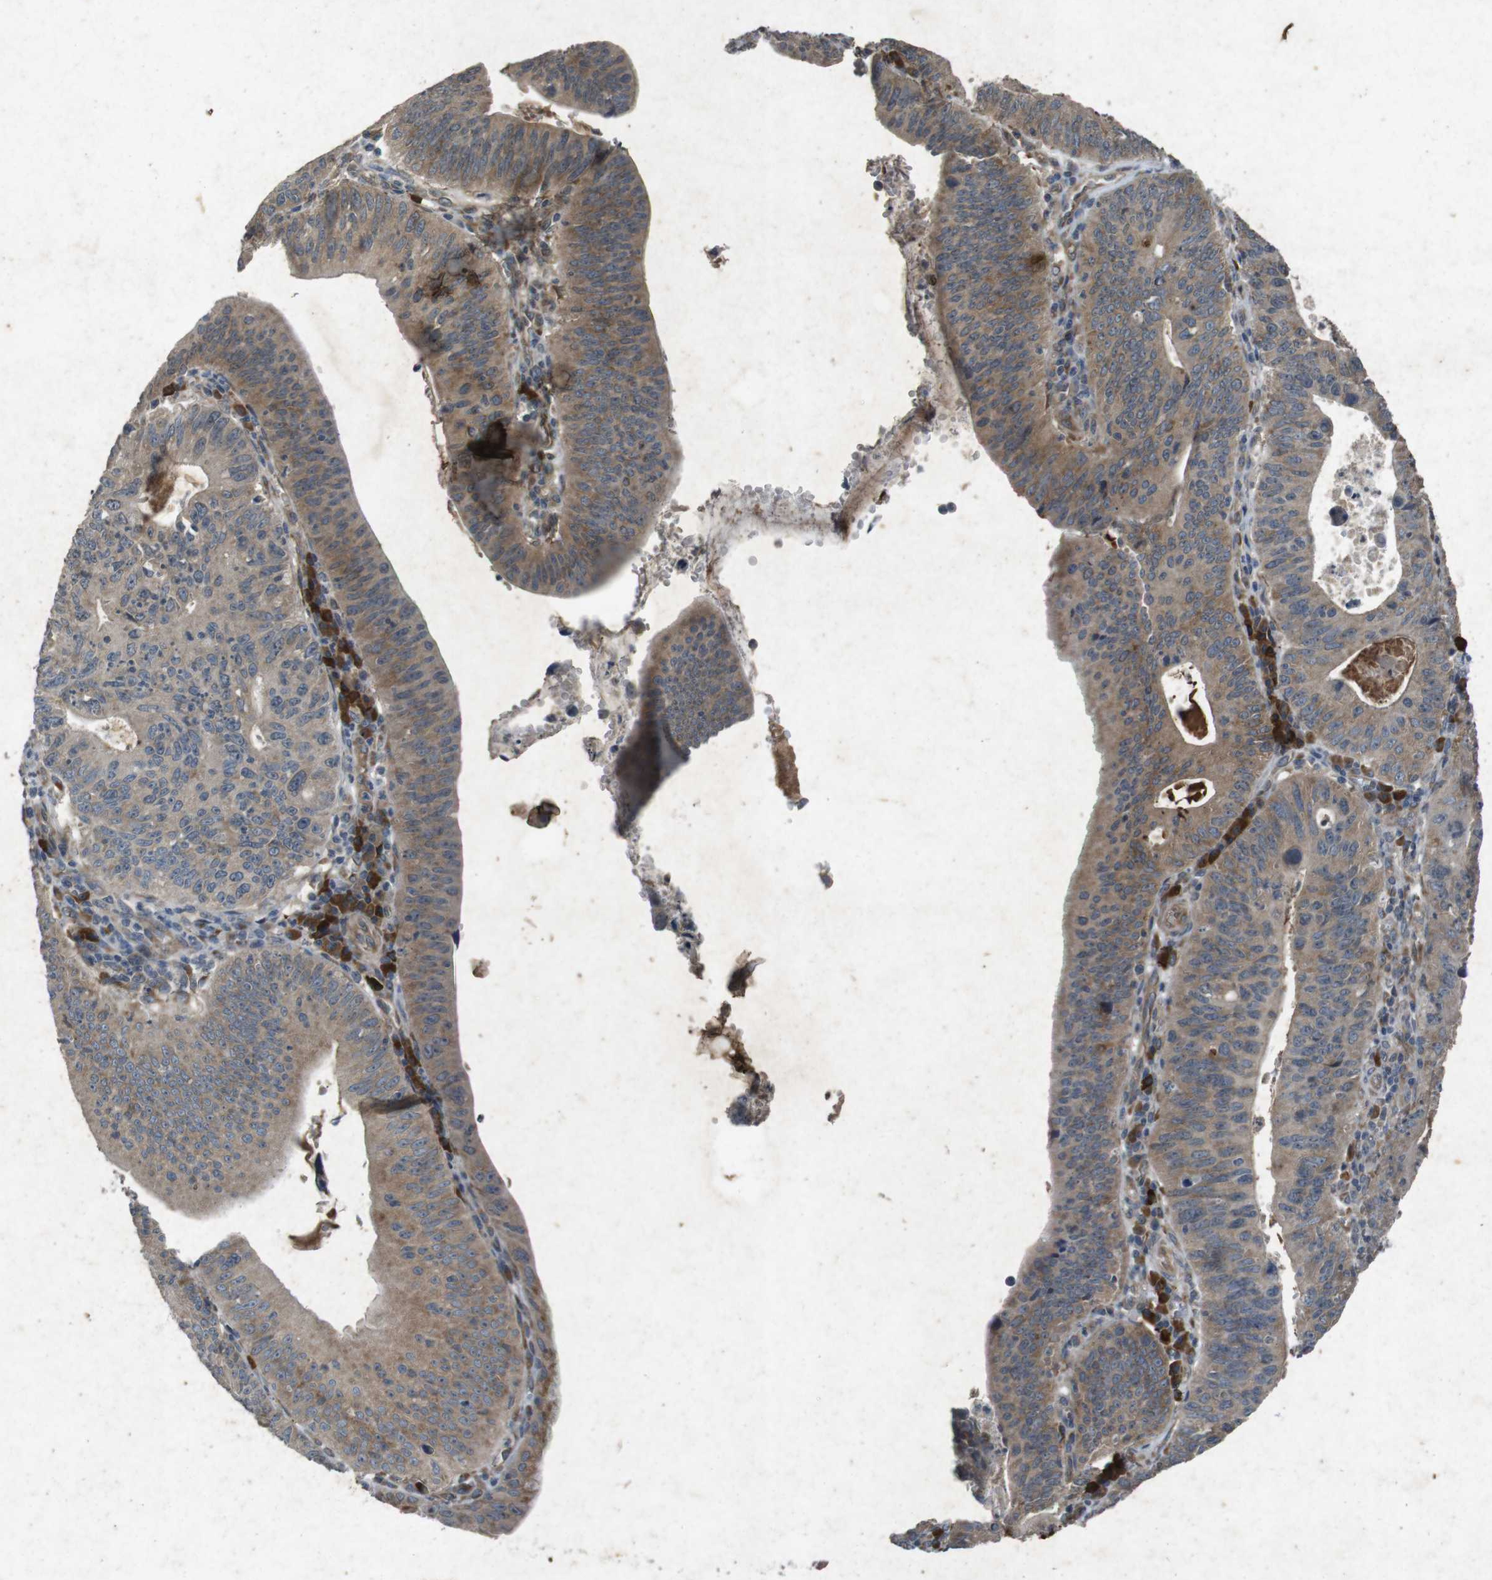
{"staining": {"intensity": "weak", "quantity": ">75%", "location": "cytoplasmic/membranous"}, "tissue": "stomach cancer", "cell_type": "Tumor cells", "image_type": "cancer", "snomed": [{"axis": "morphology", "description": "Adenocarcinoma, NOS"}, {"axis": "topography", "description": "Stomach"}], "caption": "Stomach adenocarcinoma stained for a protein (brown) exhibits weak cytoplasmic/membranous positive expression in about >75% of tumor cells.", "gene": "FLCN", "patient": {"sex": "male", "age": 59}}